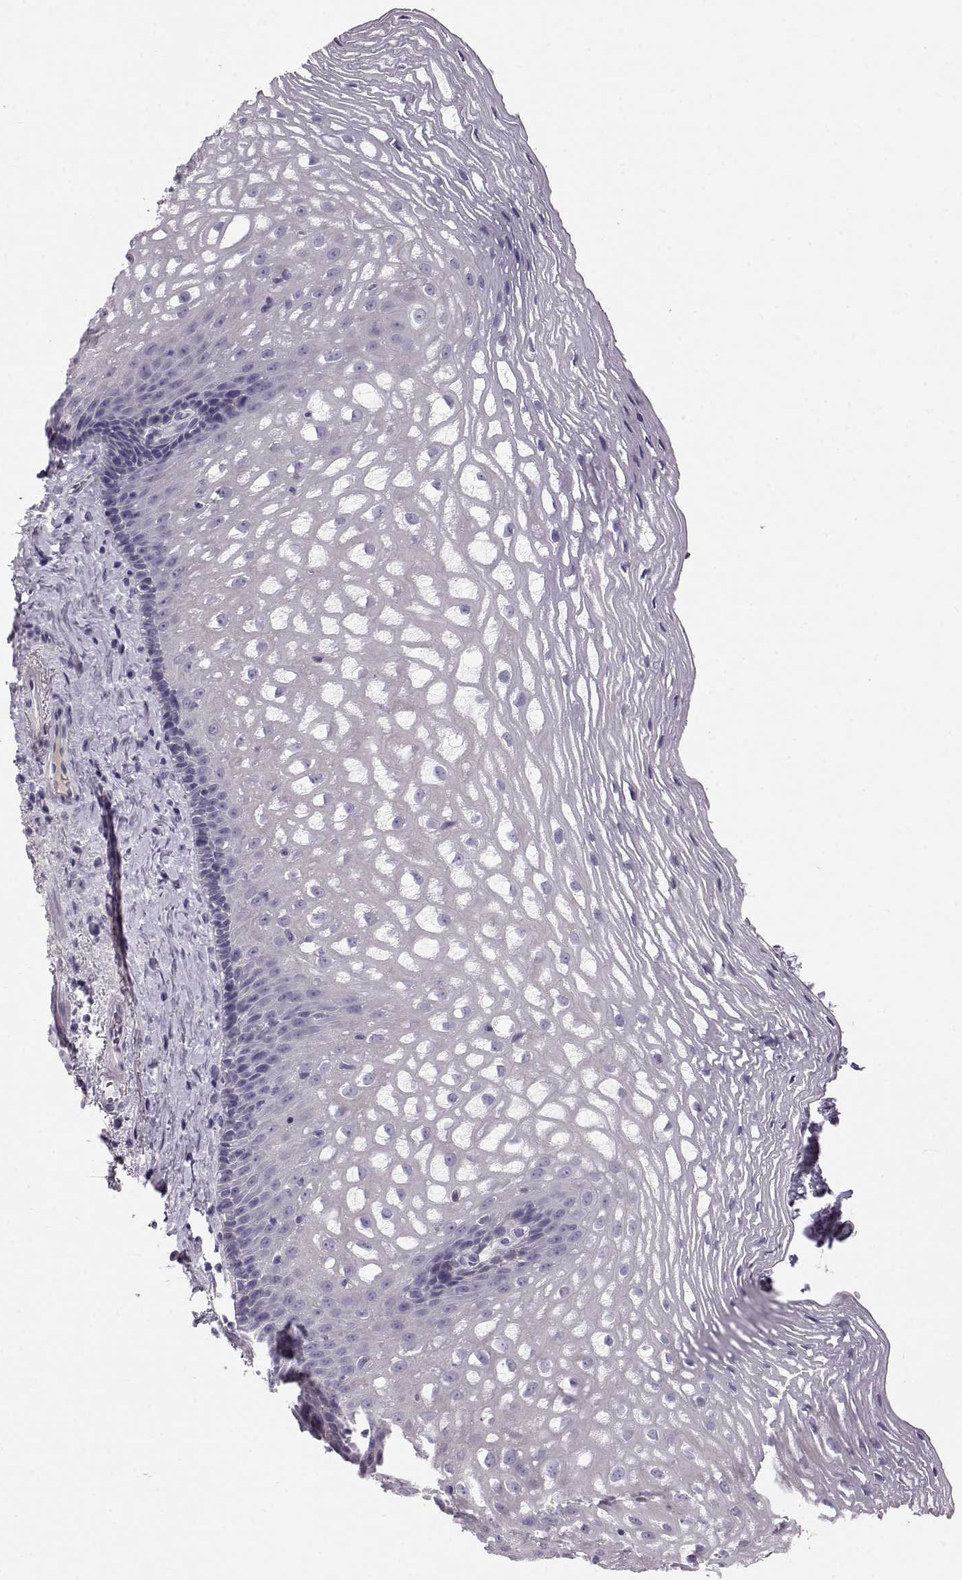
{"staining": {"intensity": "negative", "quantity": "none", "location": "none"}, "tissue": "esophagus", "cell_type": "Squamous epithelial cells", "image_type": "normal", "snomed": [{"axis": "morphology", "description": "Normal tissue, NOS"}, {"axis": "topography", "description": "Esophagus"}], "caption": "Unremarkable esophagus was stained to show a protein in brown. There is no significant positivity in squamous epithelial cells. (DAB immunohistochemistry (IHC) visualized using brightfield microscopy, high magnification).", "gene": "GPR26", "patient": {"sex": "male", "age": 76}}